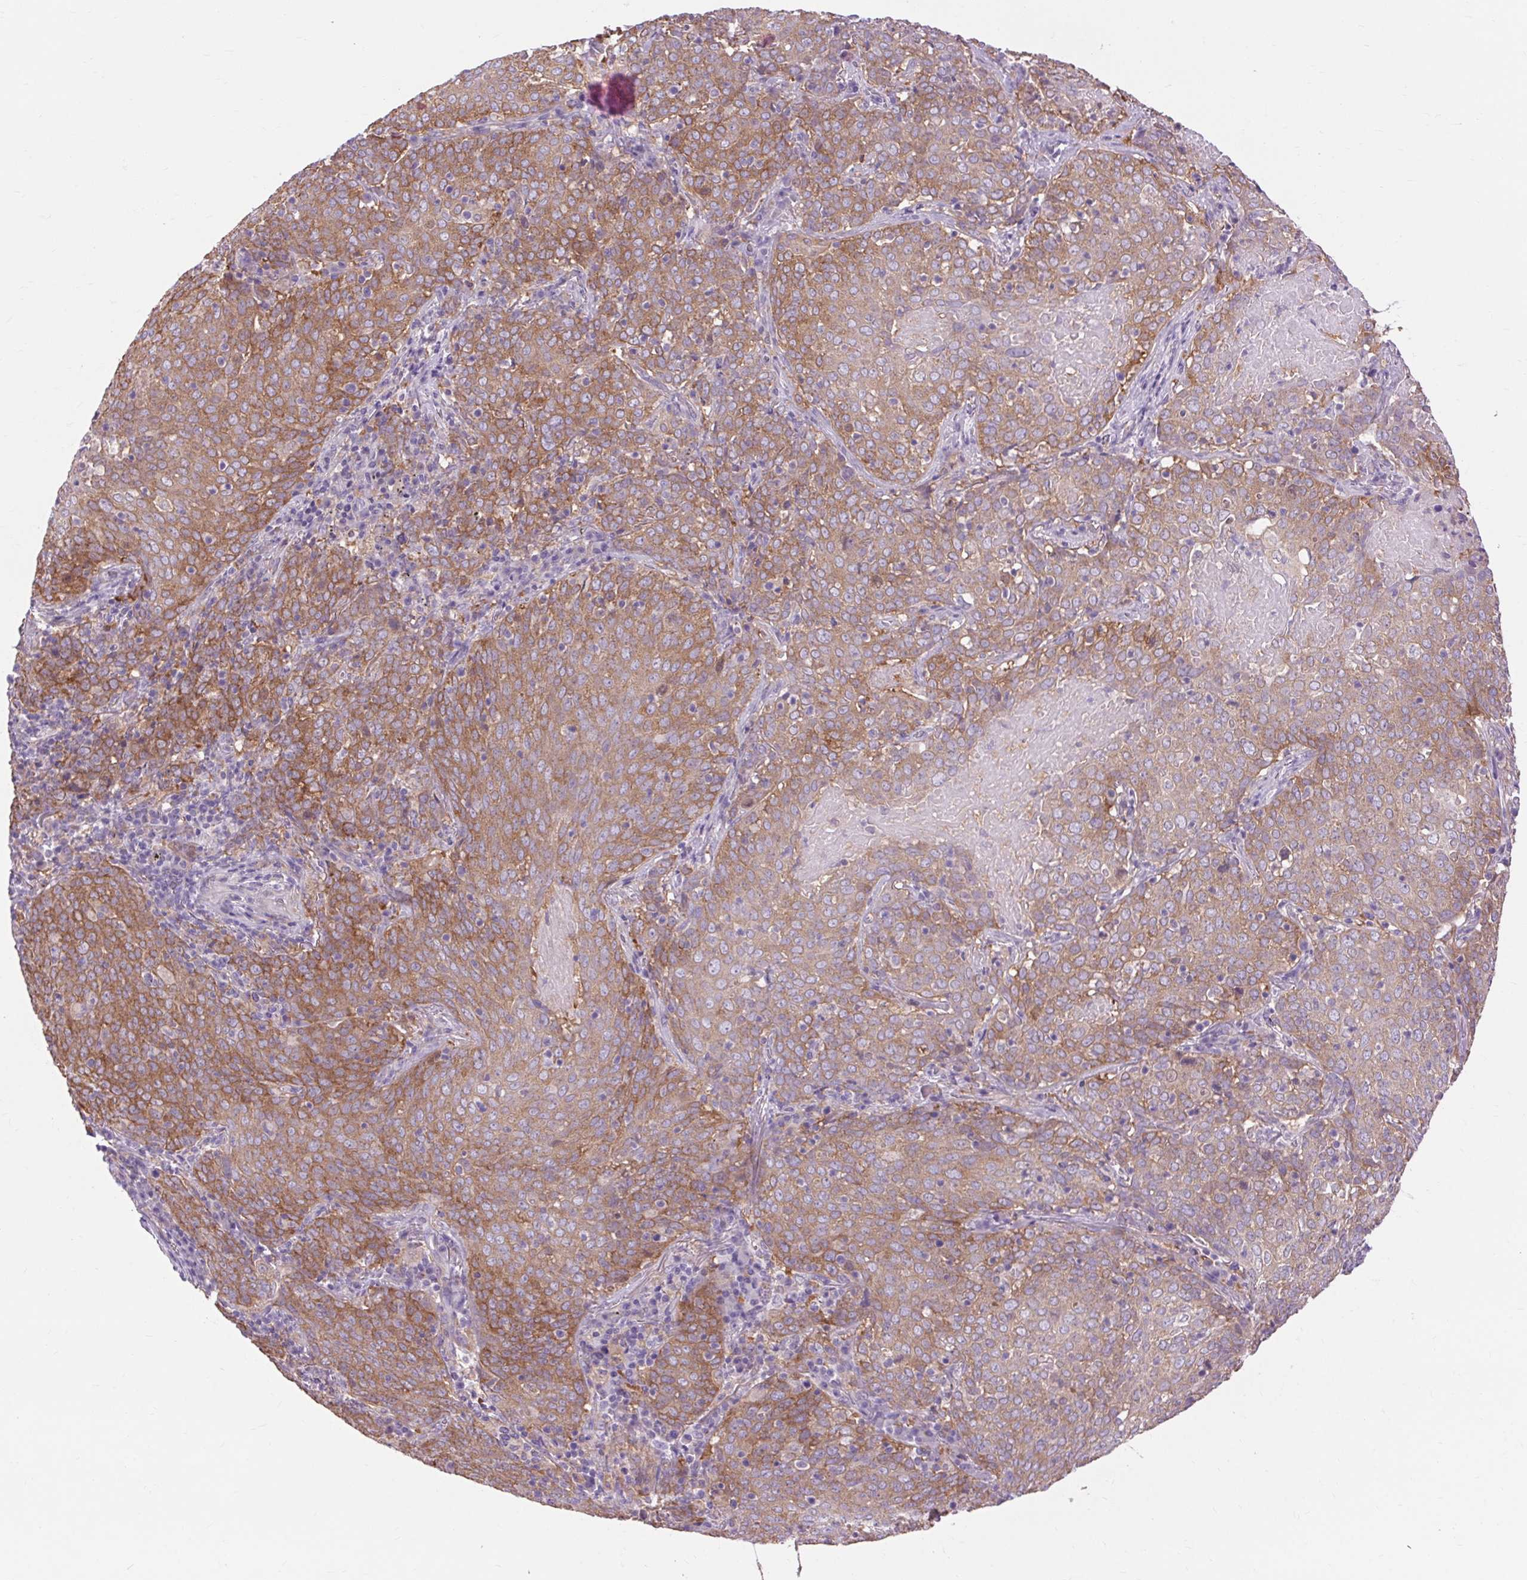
{"staining": {"intensity": "moderate", "quantity": ">75%", "location": "cytoplasmic/membranous"}, "tissue": "lung cancer", "cell_type": "Tumor cells", "image_type": "cancer", "snomed": [{"axis": "morphology", "description": "Squamous cell carcinoma, NOS"}, {"axis": "topography", "description": "Lung"}], "caption": "Lung cancer (squamous cell carcinoma) tissue exhibits moderate cytoplasmic/membranous positivity in approximately >75% of tumor cells", "gene": "SOWAHC", "patient": {"sex": "male", "age": 82}}